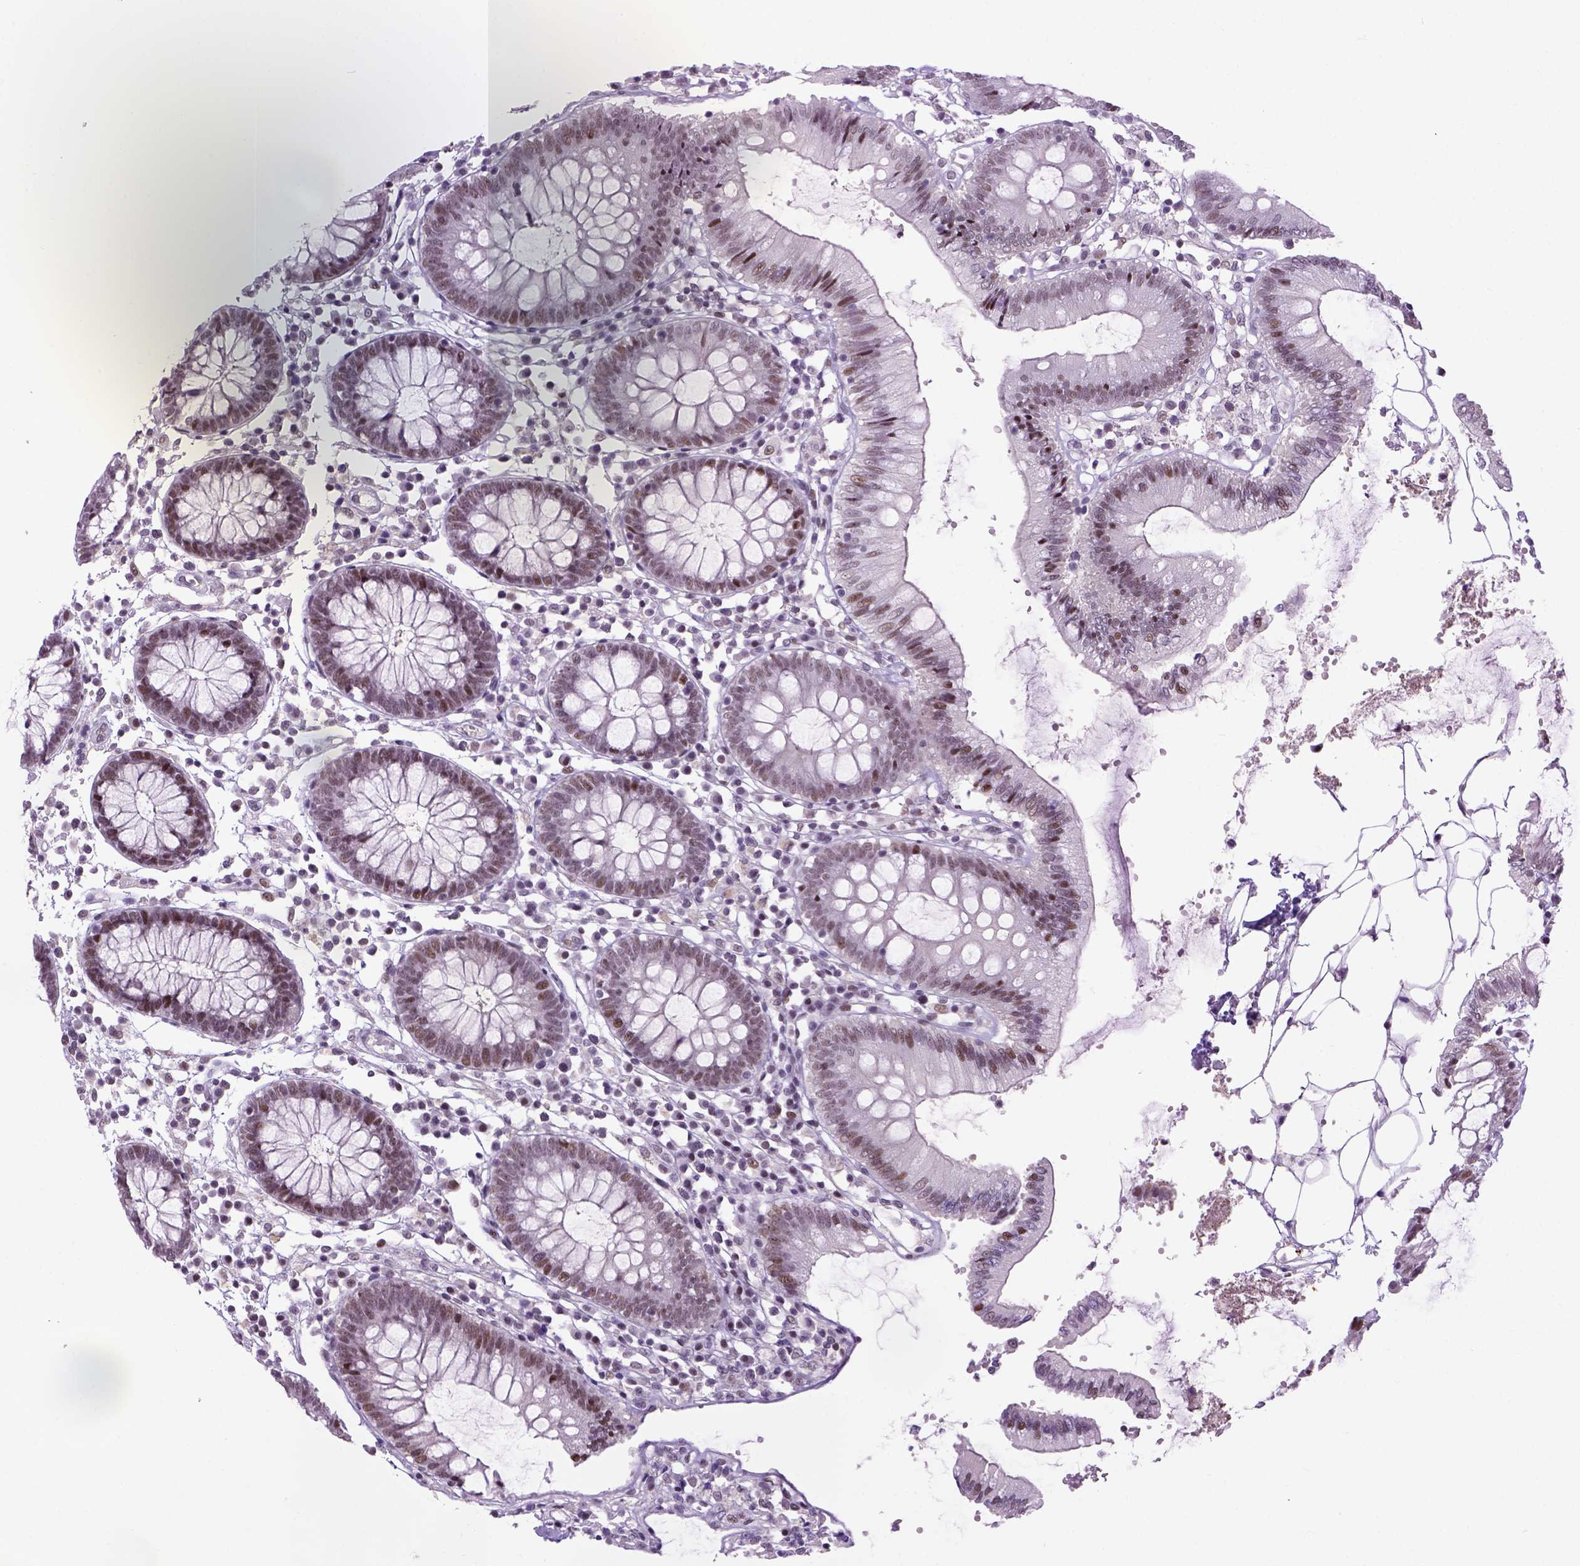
{"staining": {"intensity": "negative", "quantity": "none", "location": "none"}, "tissue": "colon", "cell_type": "Endothelial cells", "image_type": "normal", "snomed": [{"axis": "morphology", "description": "Normal tissue, NOS"}, {"axis": "morphology", "description": "Adenocarcinoma, NOS"}, {"axis": "topography", "description": "Colon"}], "caption": "Colon stained for a protein using immunohistochemistry (IHC) exhibits no staining endothelial cells.", "gene": "TBPL1", "patient": {"sex": "male", "age": 83}}